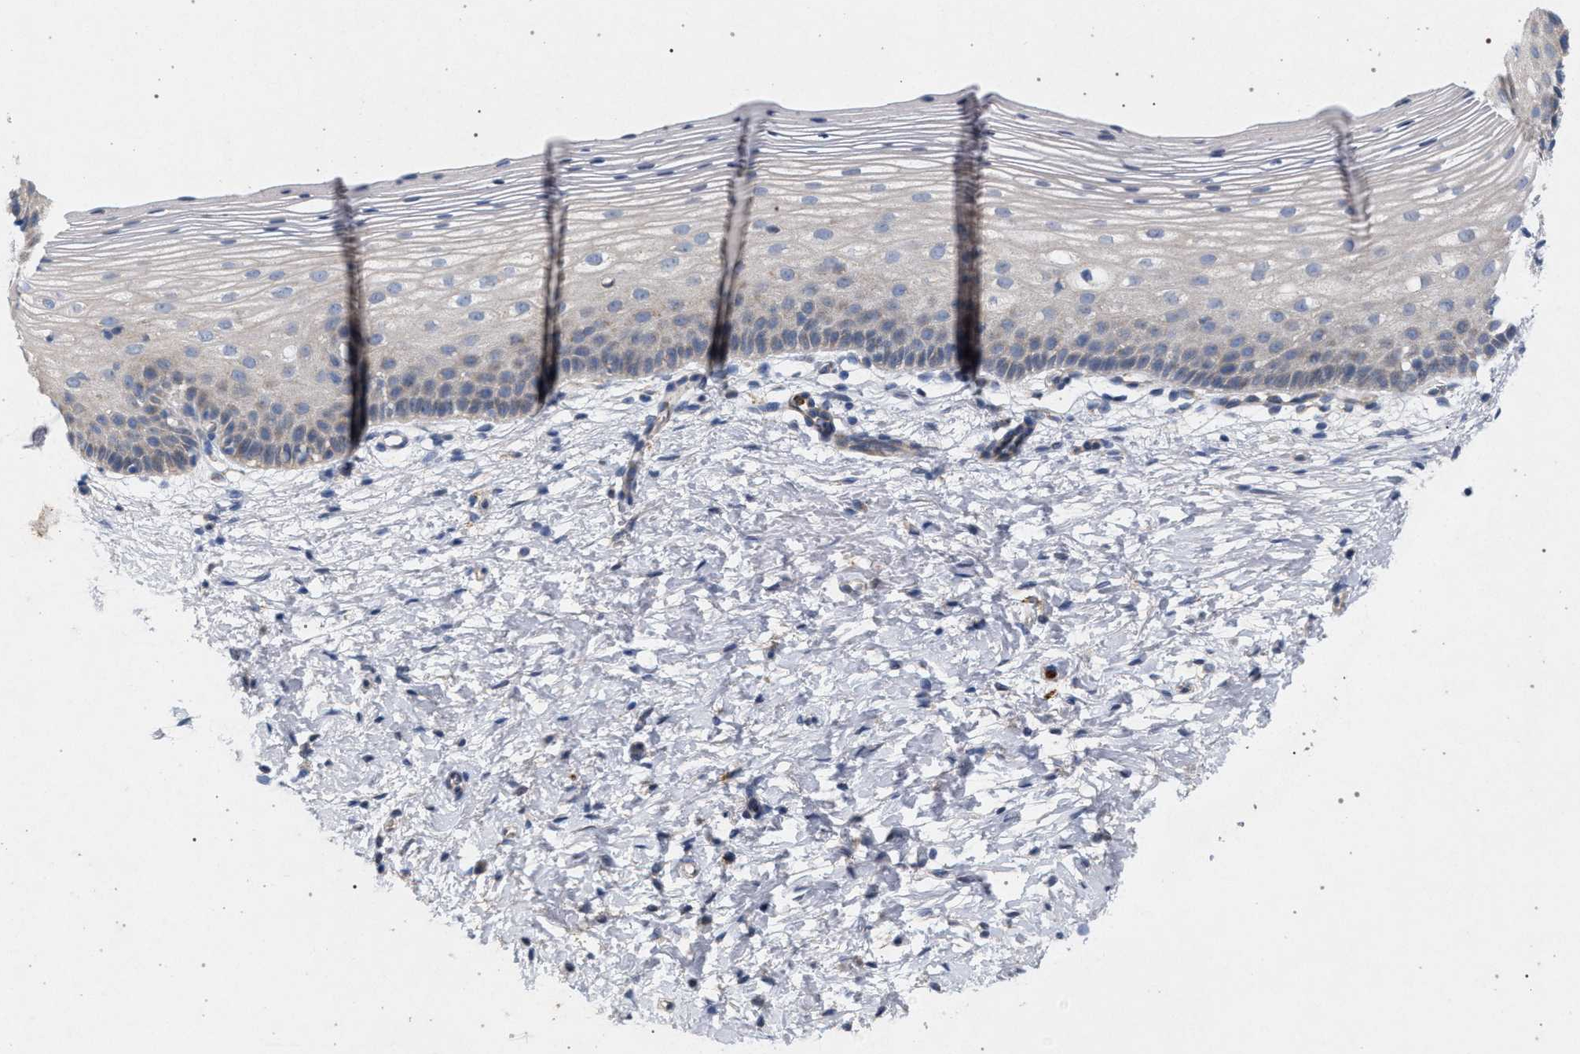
{"staining": {"intensity": "weak", "quantity": ">75%", "location": "cytoplasmic/membranous"}, "tissue": "cervix", "cell_type": "Glandular cells", "image_type": "normal", "snomed": [{"axis": "morphology", "description": "Normal tissue, NOS"}, {"axis": "topography", "description": "Cervix"}], "caption": "Cervix stained with immunohistochemistry (IHC) demonstrates weak cytoplasmic/membranous positivity in about >75% of glandular cells. (IHC, brightfield microscopy, high magnification).", "gene": "MAMDC2", "patient": {"sex": "female", "age": 72}}